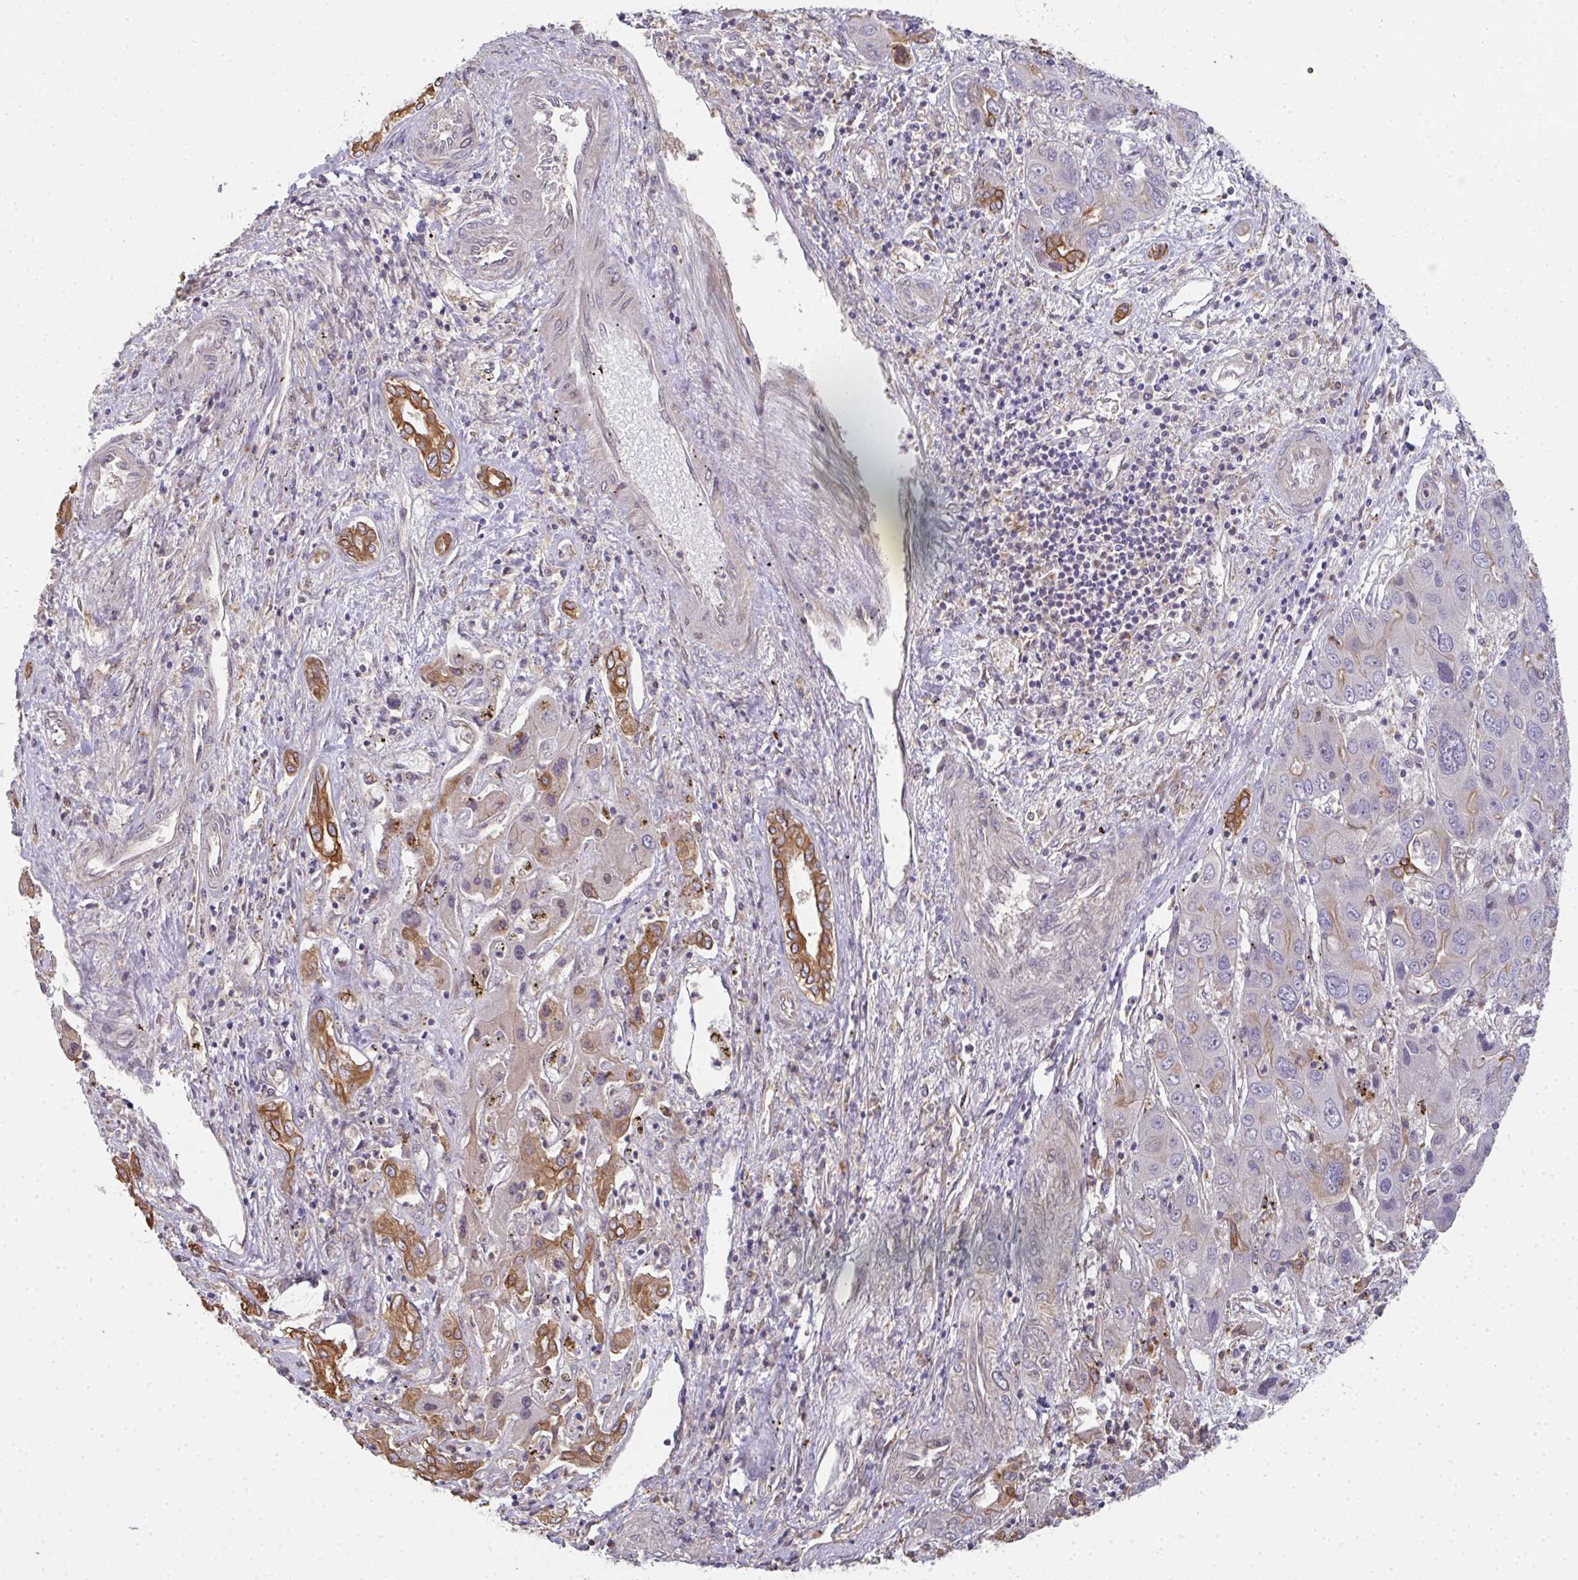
{"staining": {"intensity": "moderate", "quantity": "<25%", "location": "cytoplasmic/membranous"}, "tissue": "liver cancer", "cell_type": "Tumor cells", "image_type": "cancer", "snomed": [{"axis": "morphology", "description": "Cholangiocarcinoma"}, {"axis": "topography", "description": "Liver"}], "caption": "Cholangiocarcinoma (liver) stained with a protein marker exhibits moderate staining in tumor cells.", "gene": "EEF1AKMT1", "patient": {"sex": "male", "age": 67}}